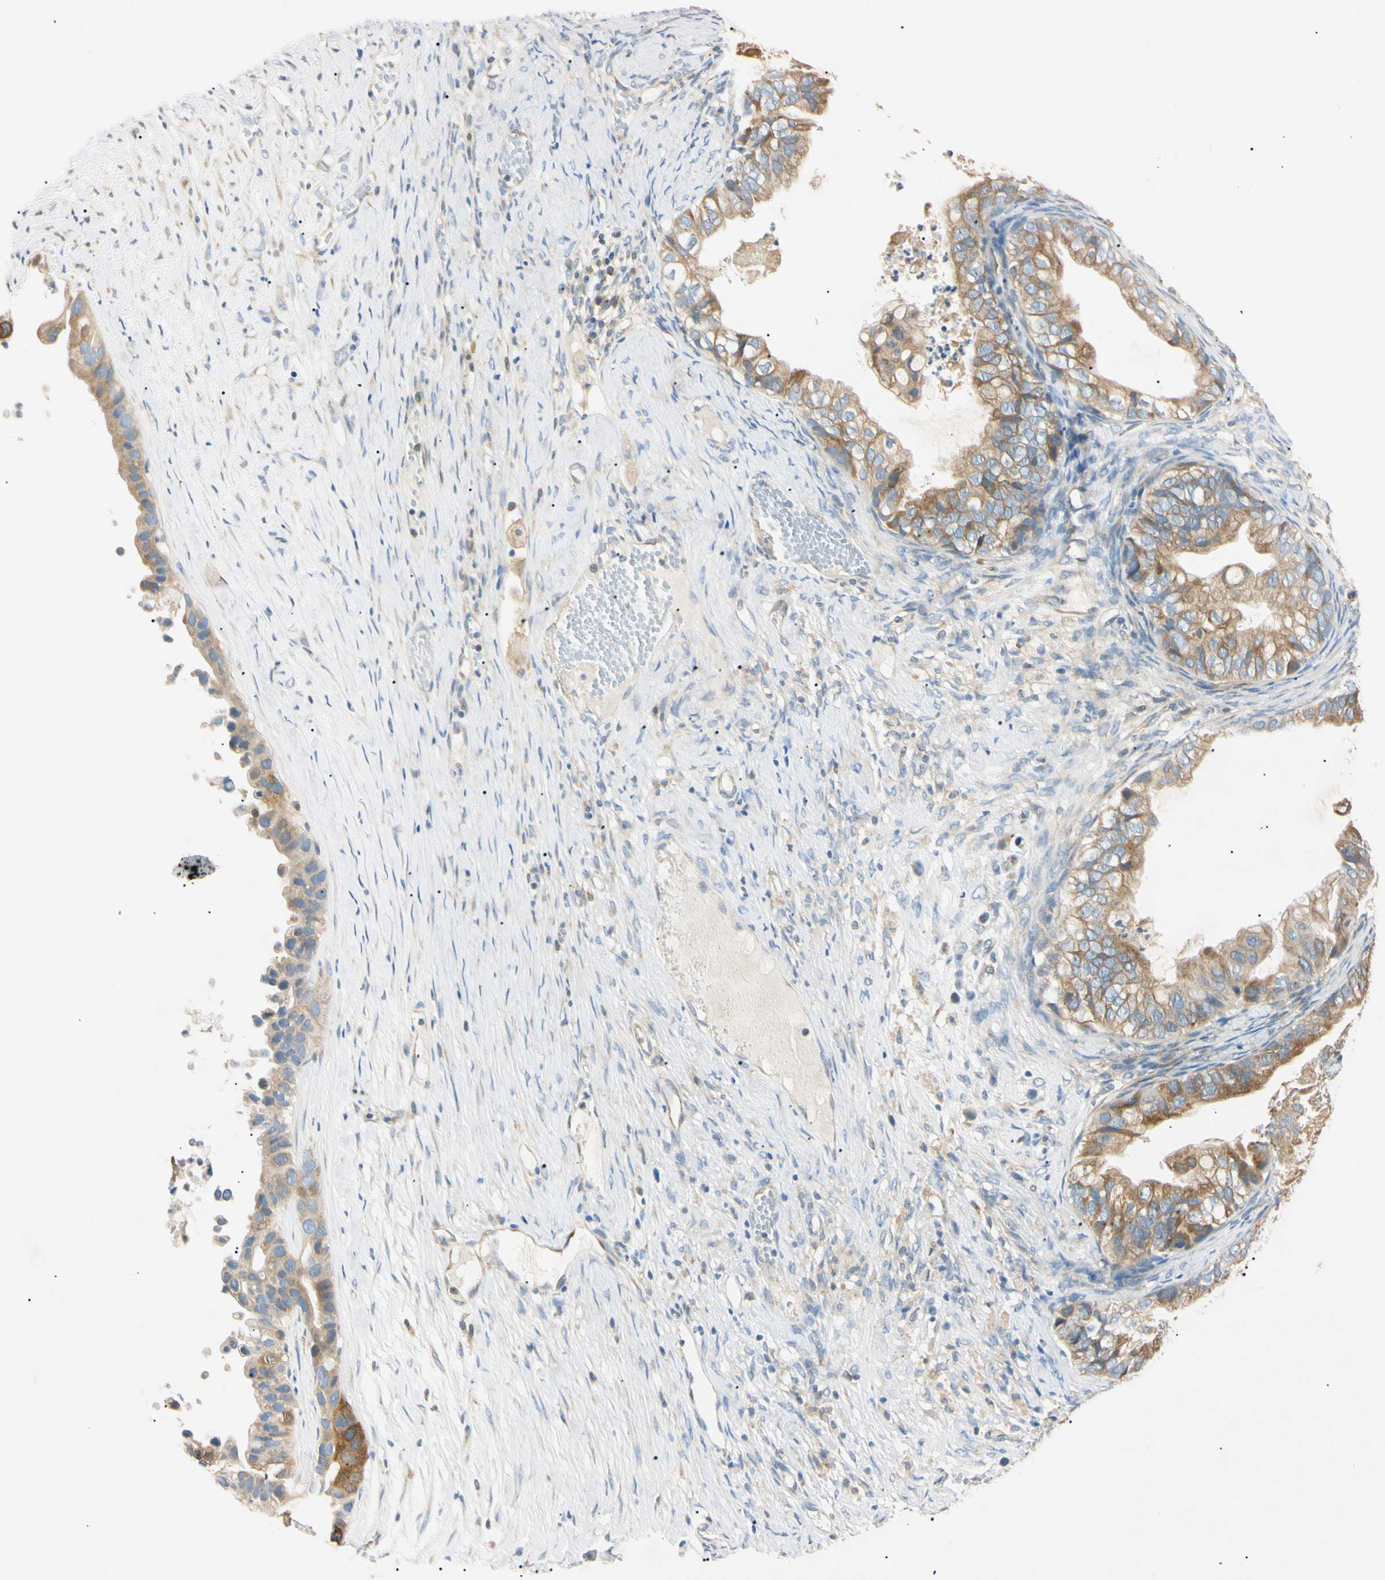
{"staining": {"intensity": "moderate", "quantity": ">75%", "location": "cytoplasmic/membranous"}, "tissue": "ovarian cancer", "cell_type": "Tumor cells", "image_type": "cancer", "snomed": [{"axis": "morphology", "description": "Cystadenocarcinoma, mucinous, NOS"}, {"axis": "topography", "description": "Ovary"}], "caption": "This micrograph shows ovarian cancer stained with immunohistochemistry (IHC) to label a protein in brown. The cytoplasmic/membranous of tumor cells show moderate positivity for the protein. Nuclei are counter-stained blue.", "gene": "DNAJB12", "patient": {"sex": "female", "age": 80}}